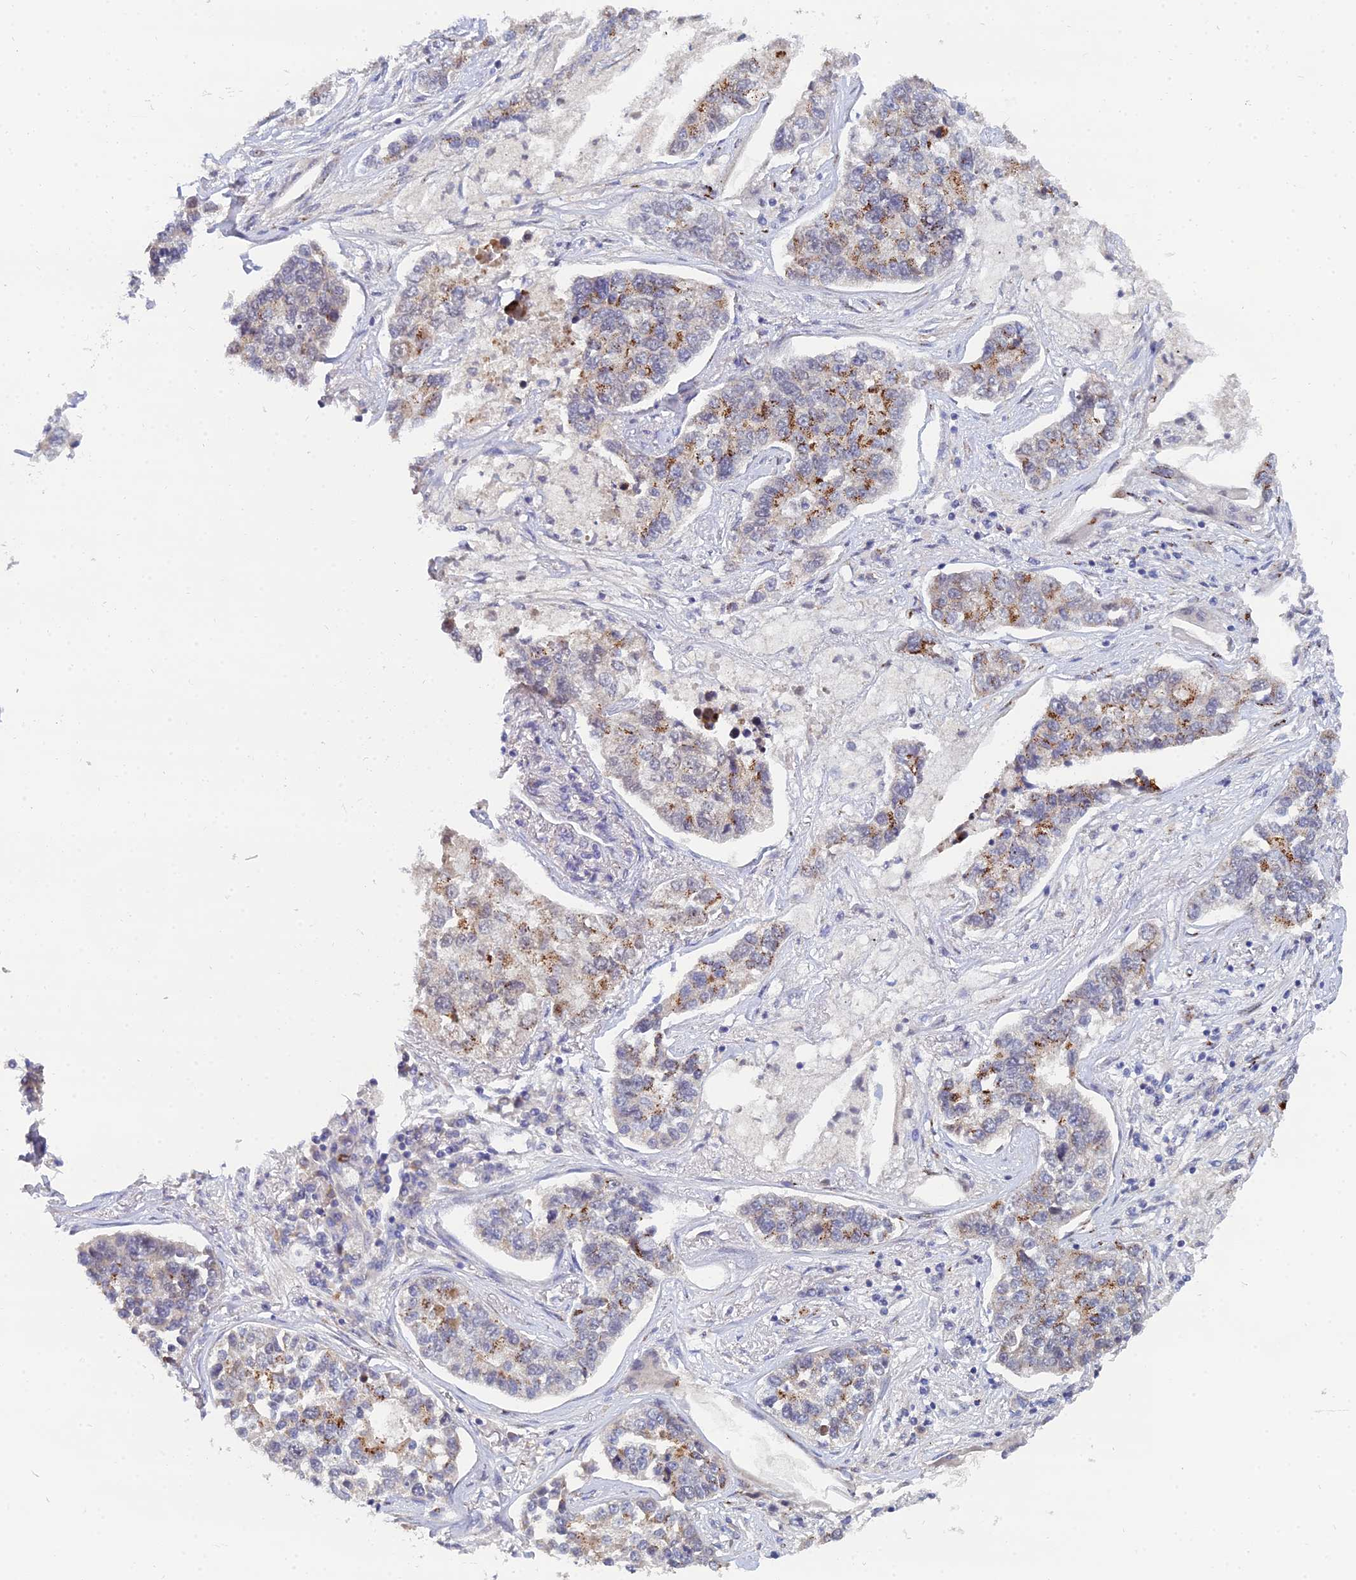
{"staining": {"intensity": "moderate", "quantity": "25%-75%", "location": "cytoplasmic/membranous"}, "tissue": "lung cancer", "cell_type": "Tumor cells", "image_type": "cancer", "snomed": [{"axis": "morphology", "description": "Adenocarcinoma, NOS"}, {"axis": "topography", "description": "Lung"}], "caption": "Moderate cytoplasmic/membranous expression is seen in about 25%-75% of tumor cells in lung adenocarcinoma.", "gene": "THOC3", "patient": {"sex": "male", "age": 49}}